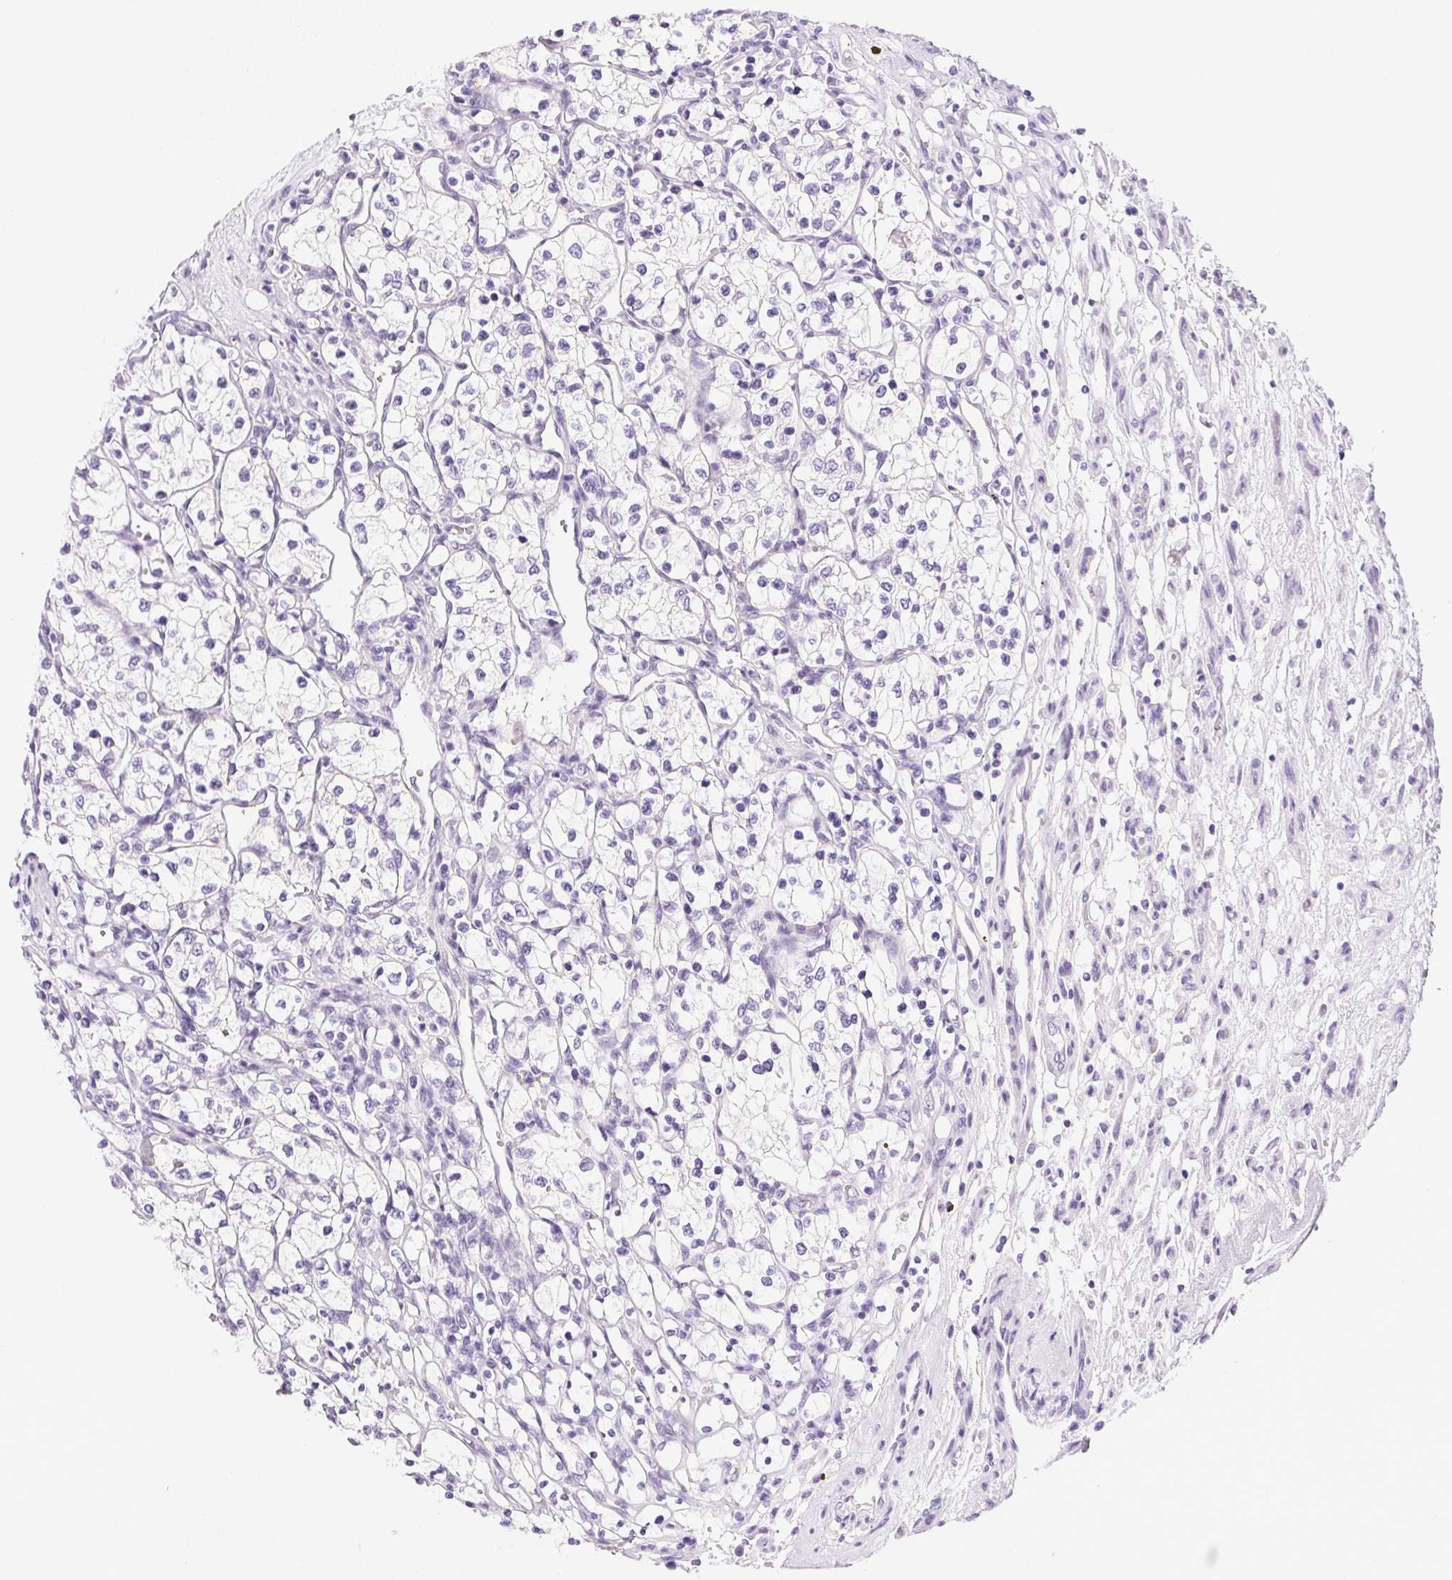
{"staining": {"intensity": "negative", "quantity": "none", "location": "none"}, "tissue": "renal cancer", "cell_type": "Tumor cells", "image_type": "cancer", "snomed": [{"axis": "morphology", "description": "Adenocarcinoma, NOS"}, {"axis": "topography", "description": "Kidney"}], "caption": "An immunohistochemistry micrograph of renal cancer is shown. There is no staining in tumor cells of renal cancer.", "gene": "C20orf85", "patient": {"sex": "female", "age": 69}}